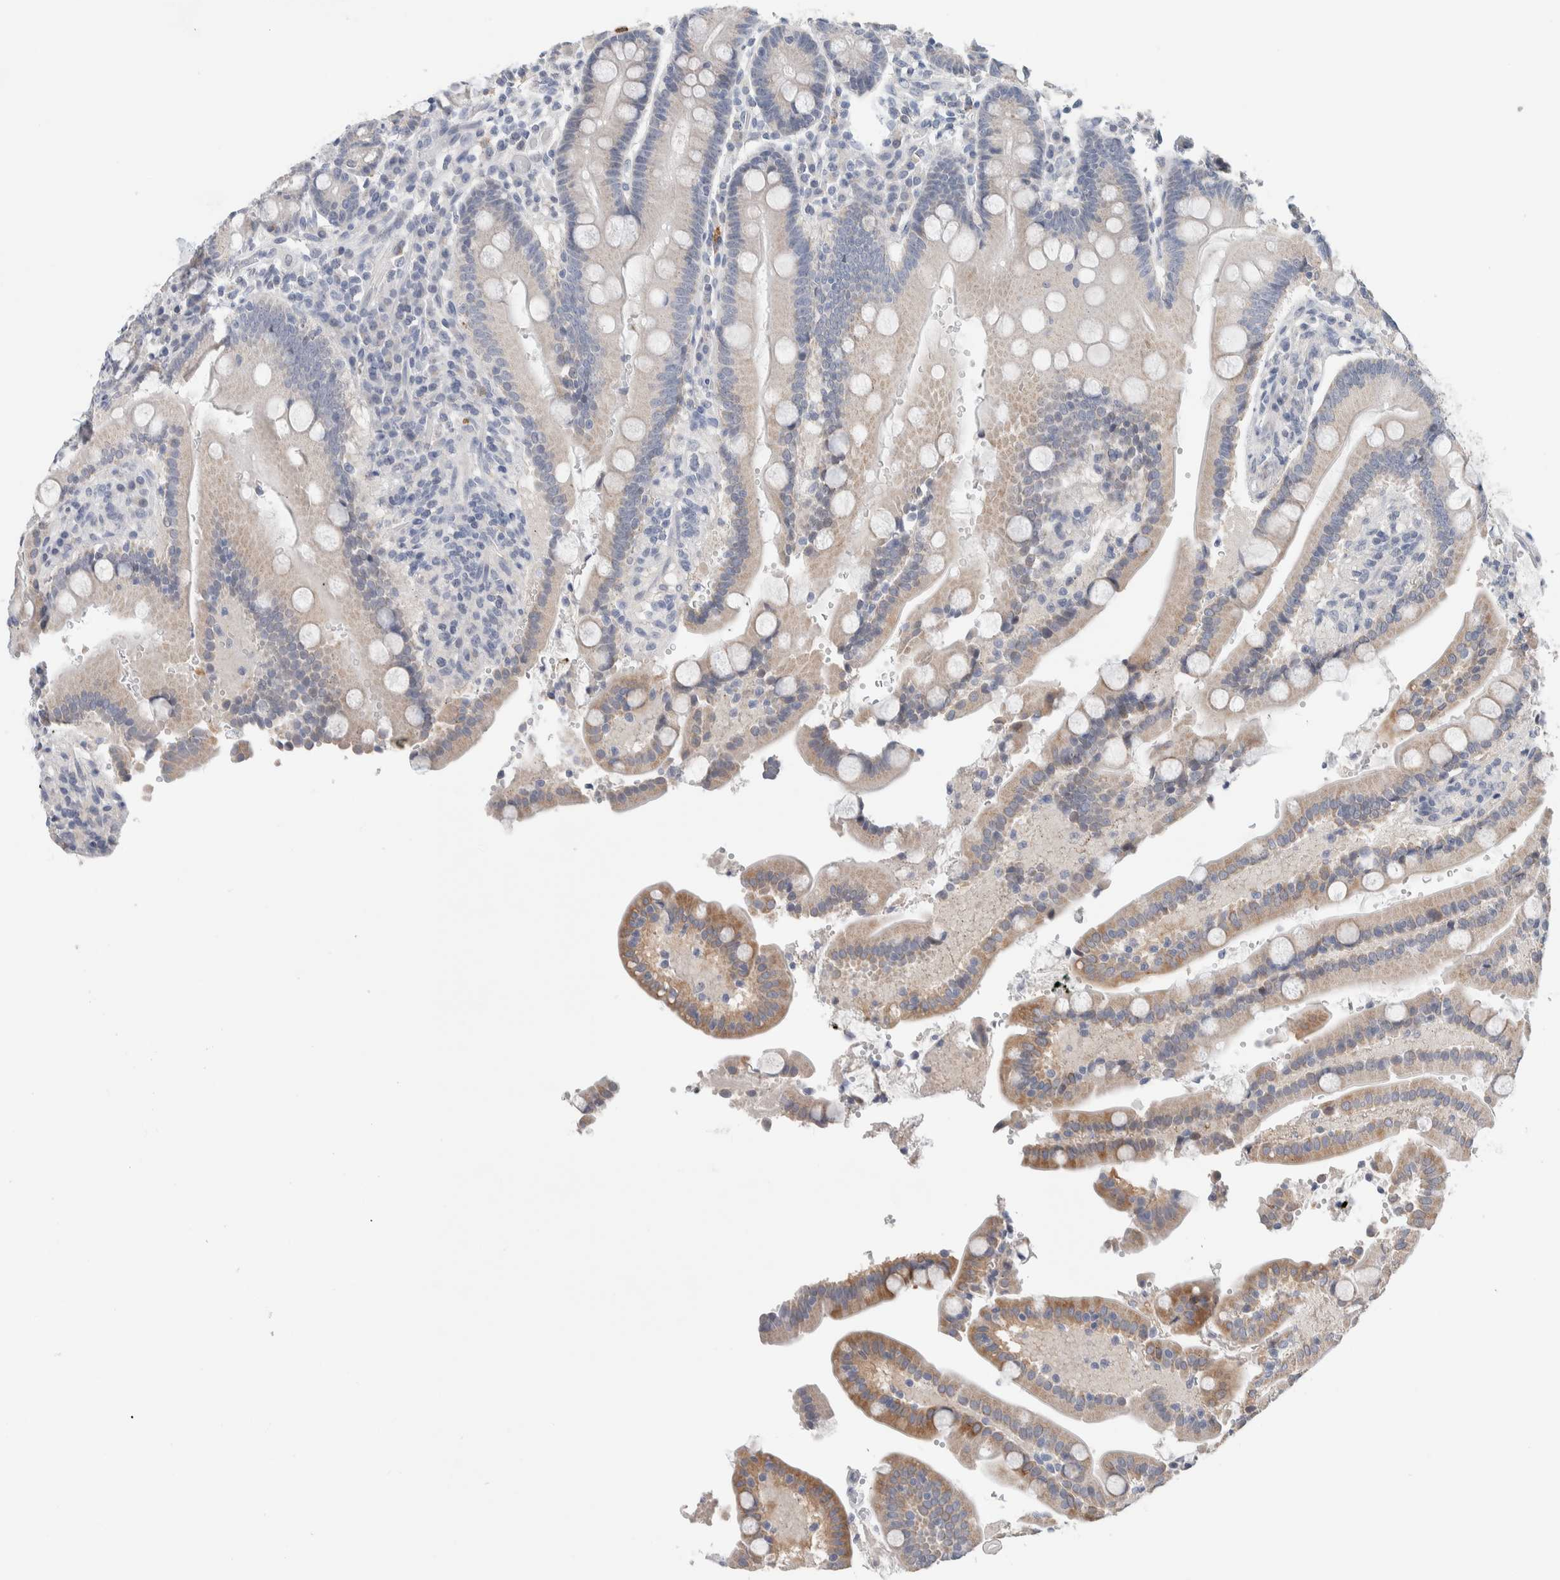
{"staining": {"intensity": "weak", "quantity": "25%-75%", "location": "cytoplasmic/membranous"}, "tissue": "duodenum", "cell_type": "Glandular cells", "image_type": "normal", "snomed": [{"axis": "morphology", "description": "Normal tissue, NOS"}, {"axis": "topography", "description": "Small intestine, NOS"}], "caption": "Immunohistochemical staining of unremarkable human duodenum reveals low levels of weak cytoplasmic/membranous staining in approximately 25%-75% of glandular cells.", "gene": "SCN2A", "patient": {"sex": "female", "age": 71}}